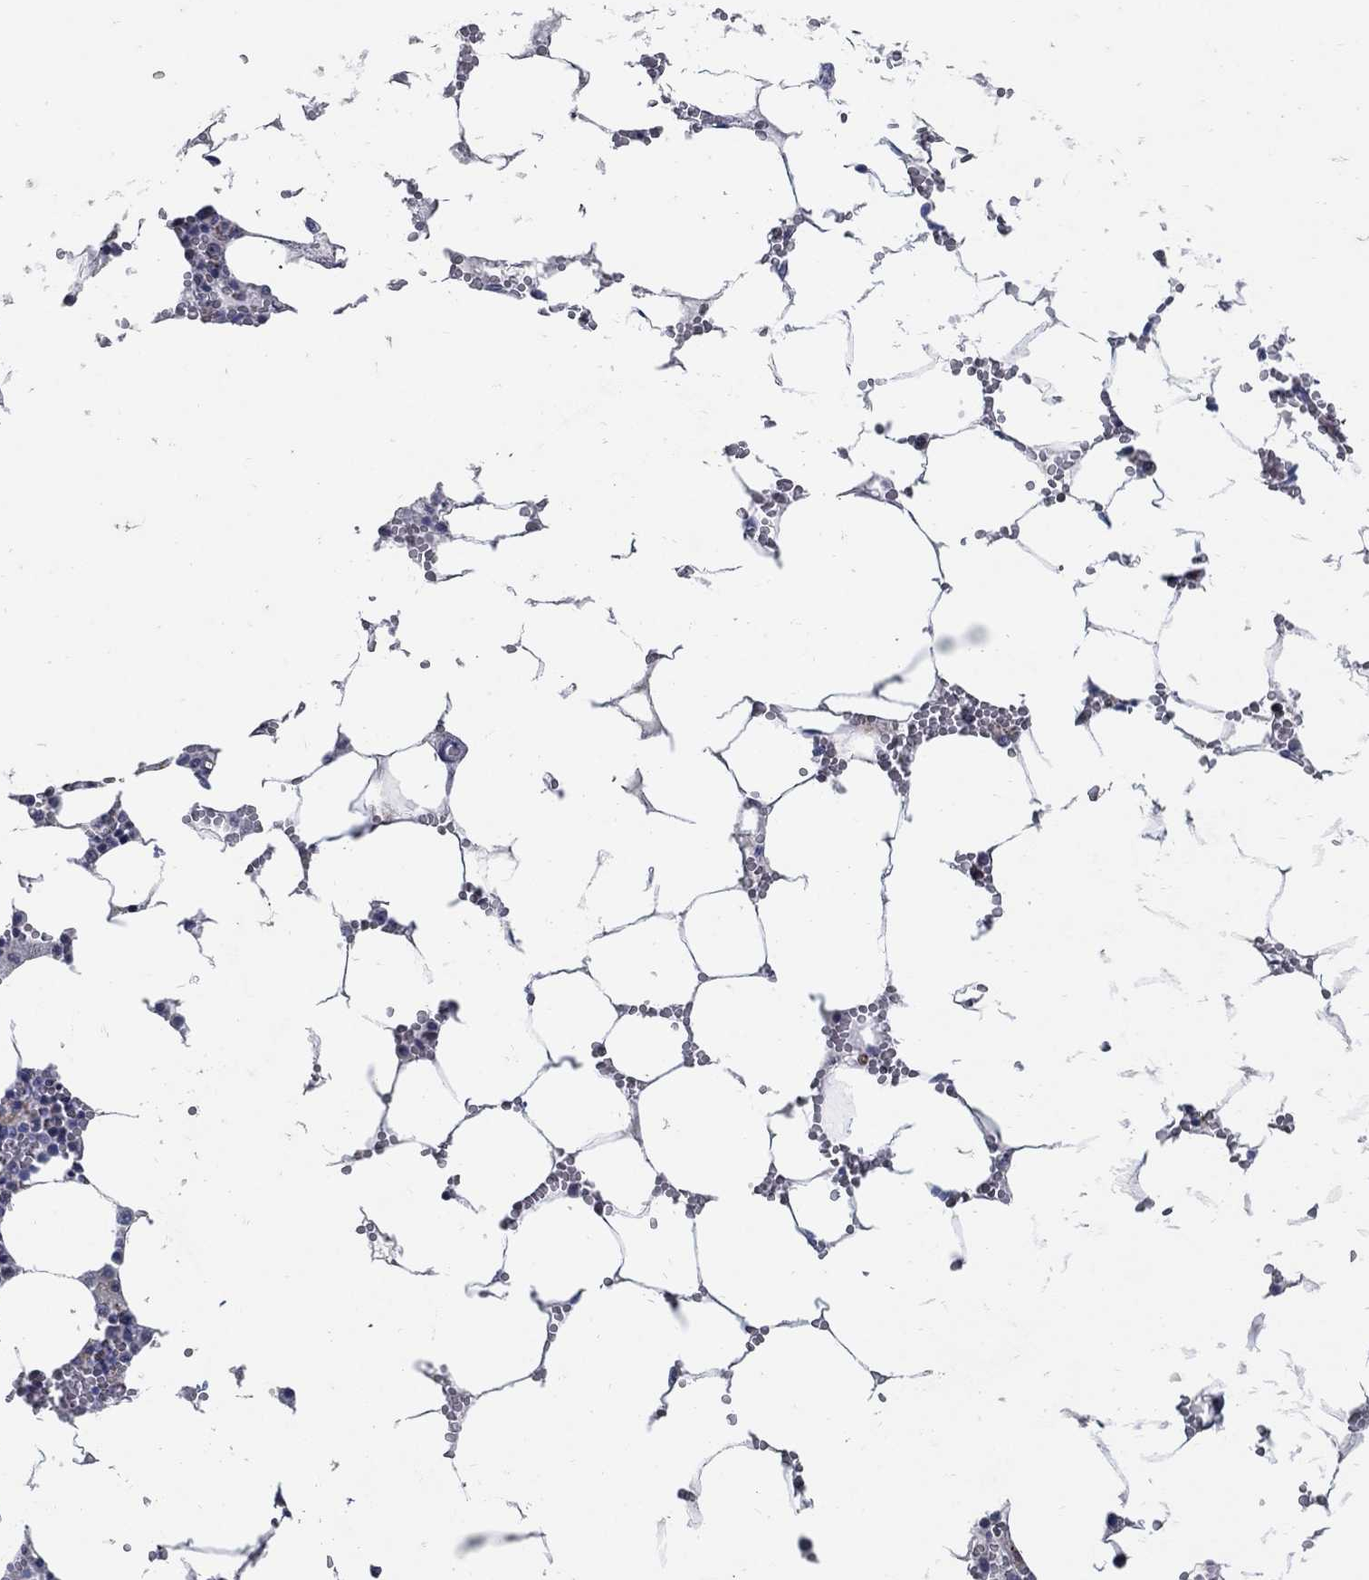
{"staining": {"intensity": "negative", "quantity": "none", "location": "none"}, "tissue": "bone marrow", "cell_type": "Hematopoietic cells", "image_type": "normal", "snomed": [{"axis": "morphology", "description": "Normal tissue, NOS"}, {"axis": "topography", "description": "Bone marrow"}], "caption": "Hematopoietic cells show no significant protein positivity in benign bone marrow. (DAB (3,3'-diaminobenzidine) IHC, high magnification).", "gene": "HMX2", "patient": {"sex": "female", "age": 64}}